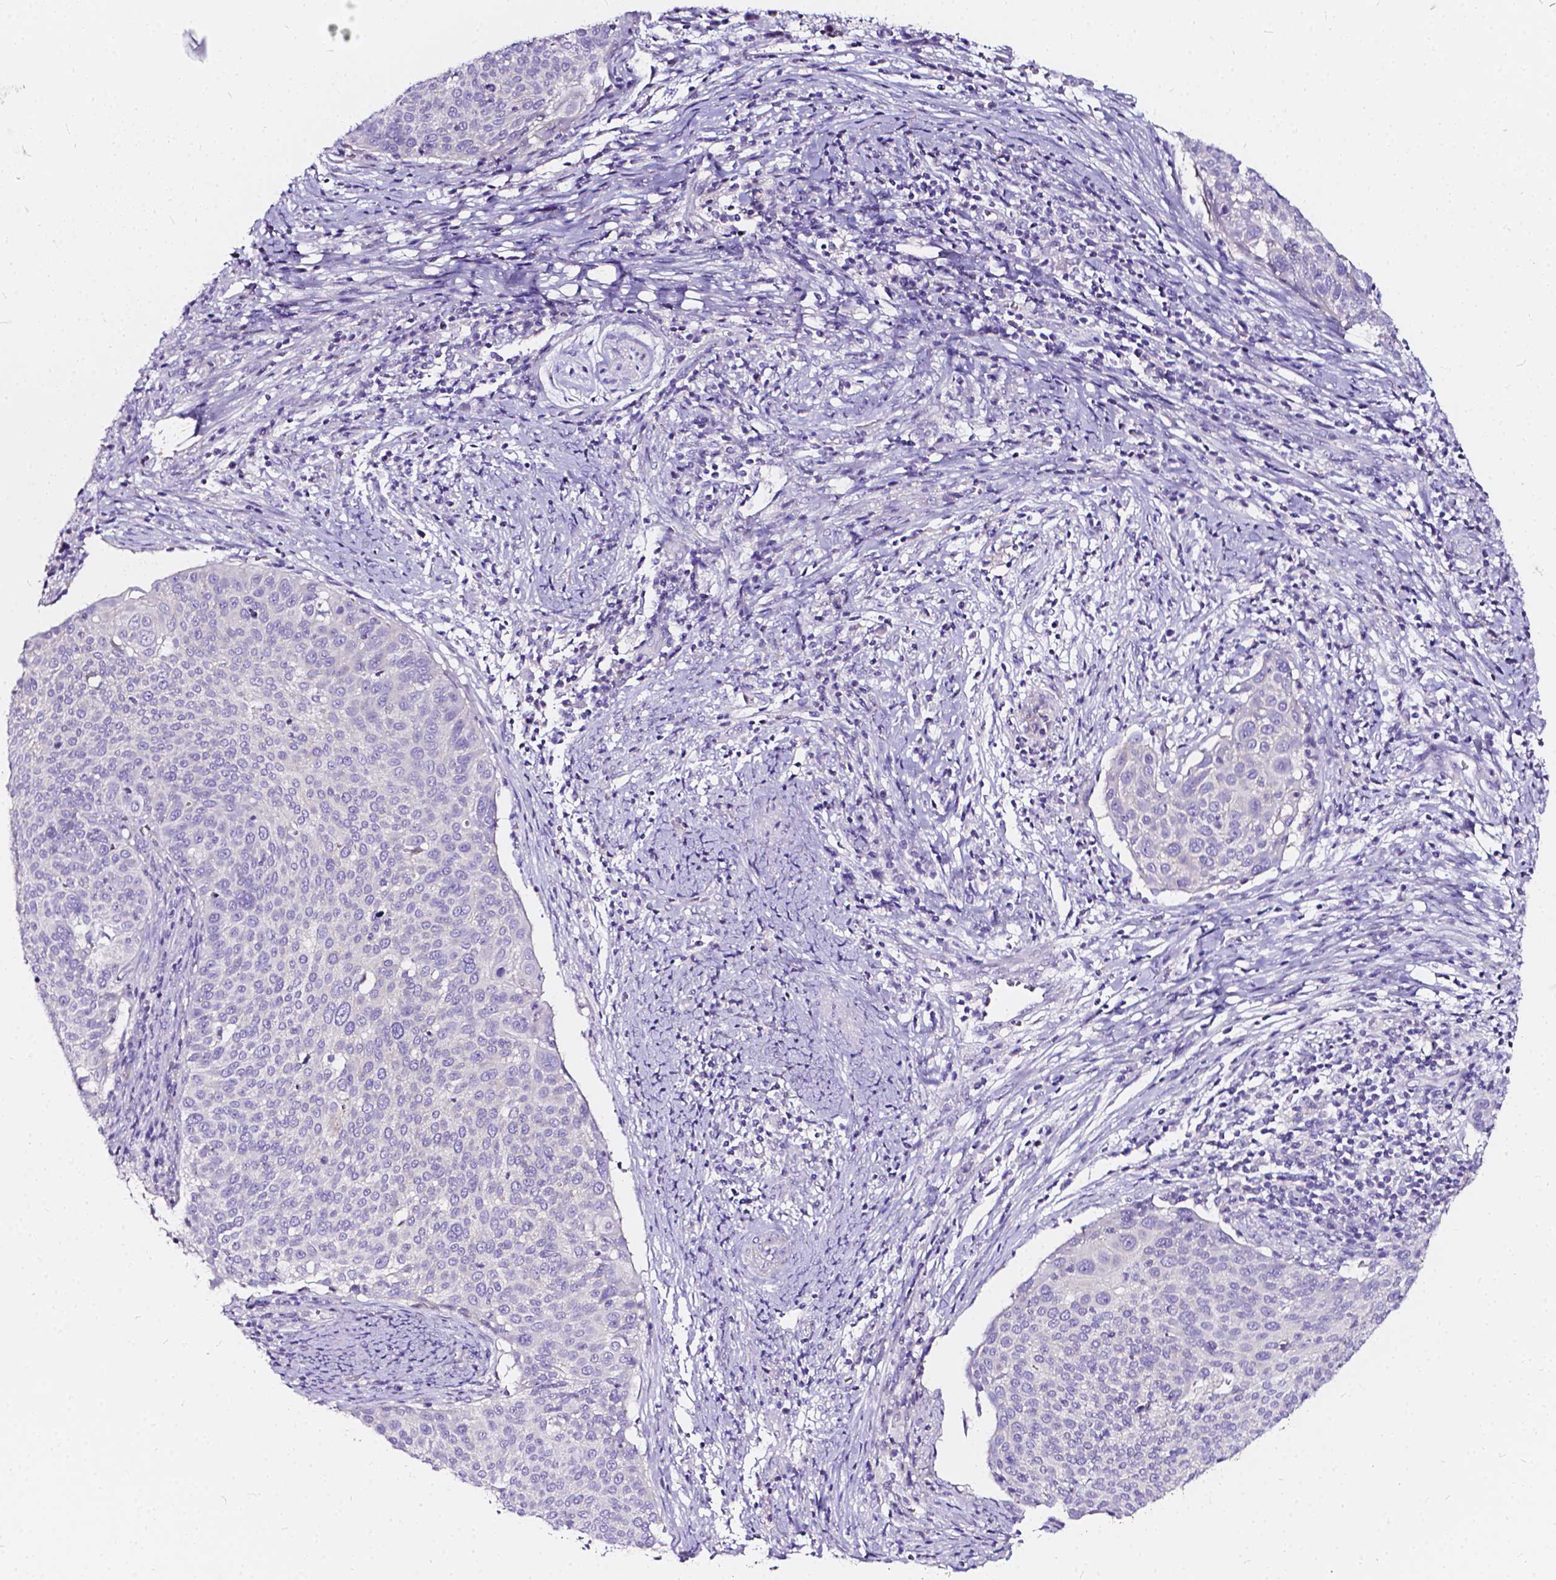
{"staining": {"intensity": "negative", "quantity": "none", "location": "none"}, "tissue": "cervical cancer", "cell_type": "Tumor cells", "image_type": "cancer", "snomed": [{"axis": "morphology", "description": "Squamous cell carcinoma, NOS"}, {"axis": "topography", "description": "Cervix"}], "caption": "Immunohistochemical staining of cervical cancer (squamous cell carcinoma) demonstrates no significant staining in tumor cells.", "gene": "CLSTN2", "patient": {"sex": "female", "age": 39}}